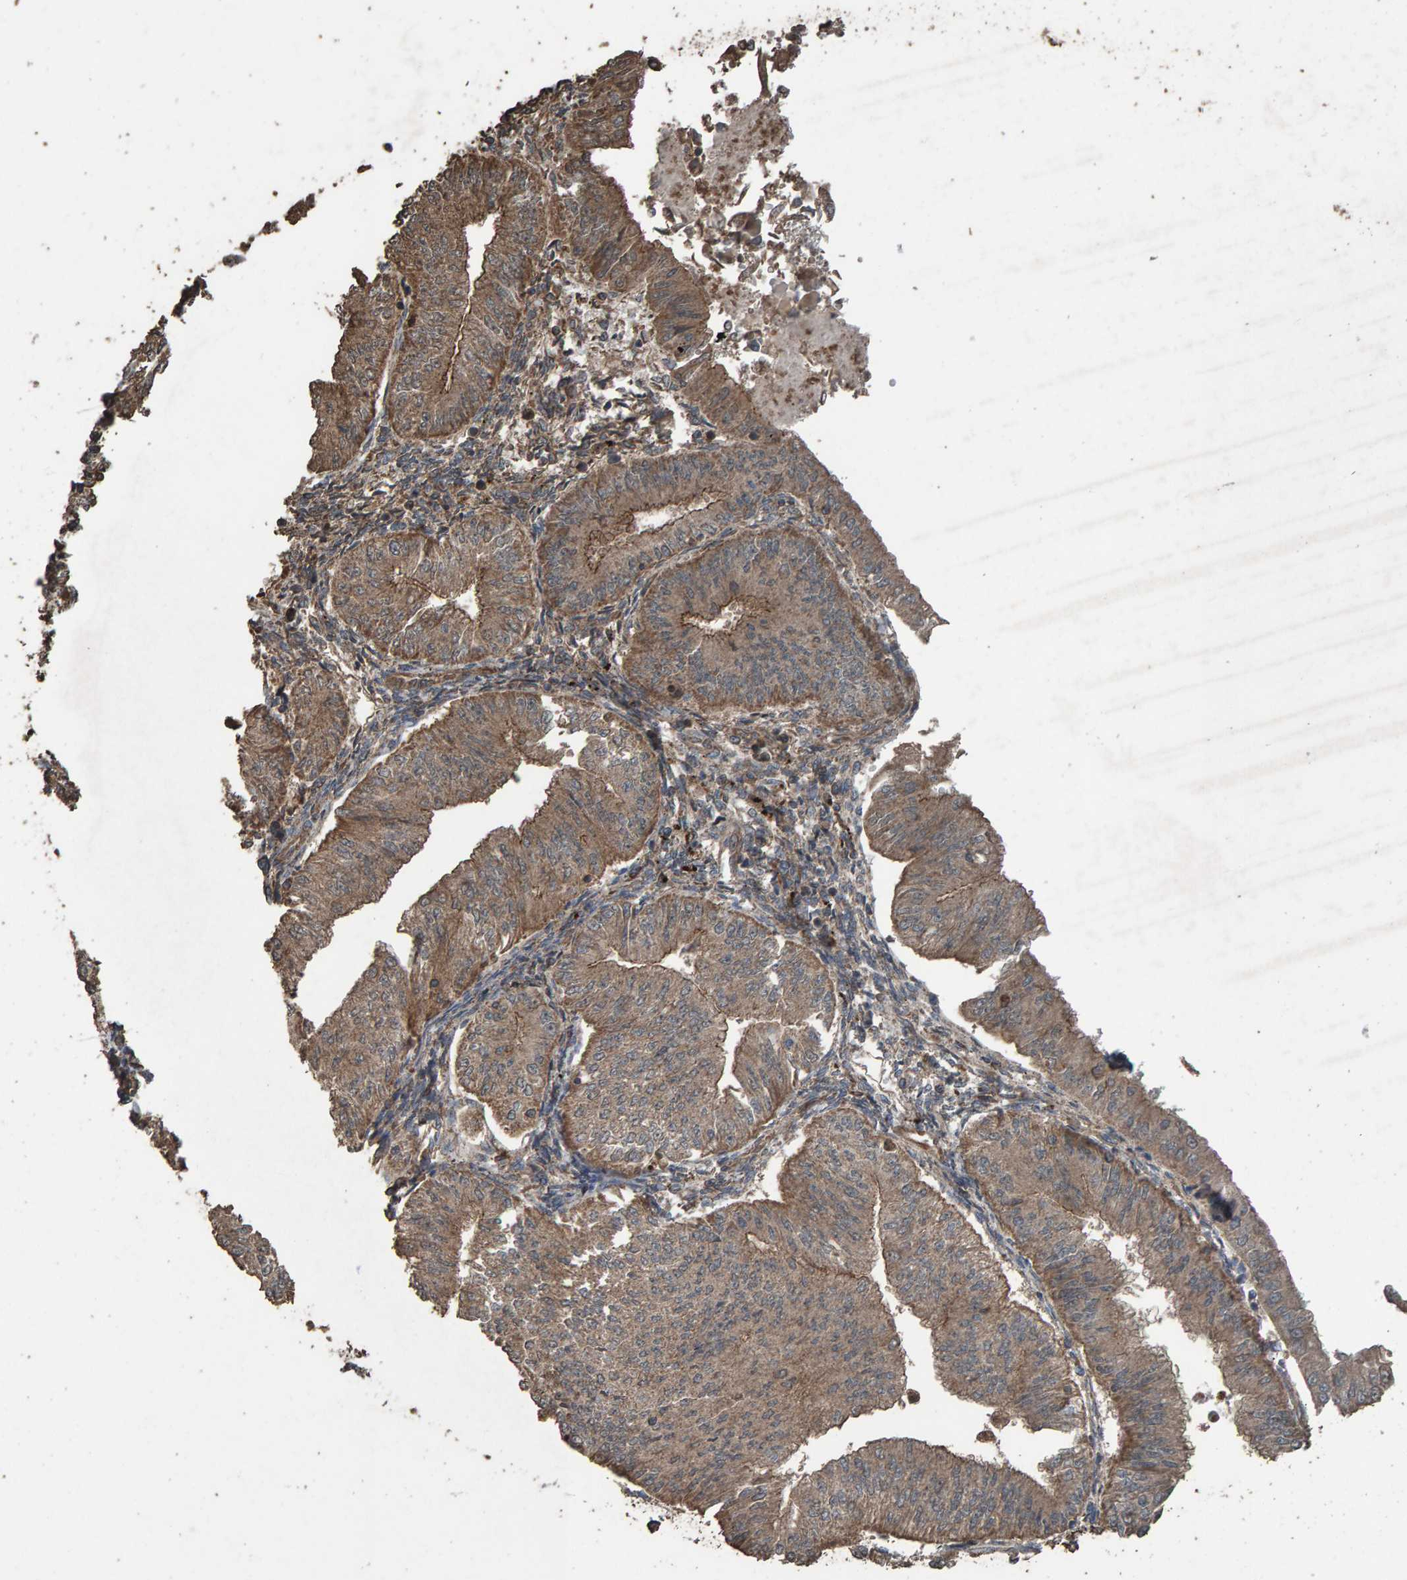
{"staining": {"intensity": "moderate", "quantity": ">75%", "location": "cytoplasmic/membranous"}, "tissue": "endometrial cancer", "cell_type": "Tumor cells", "image_type": "cancer", "snomed": [{"axis": "morphology", "description": "Normal tissue, NOS"}, {"axis": "morphology", "description": "Adenocarcinoma, NOS"}, {"axis": "topography", "description": "Endometrium"}], "caption": "Endometrial adenocarcinoma stained with IHC shows moderate cytoplasmic/membranous positivity in about >75% of tumor cells.", "gene": "DUS1L", "patient": {"sex": "female", "age": 53}}